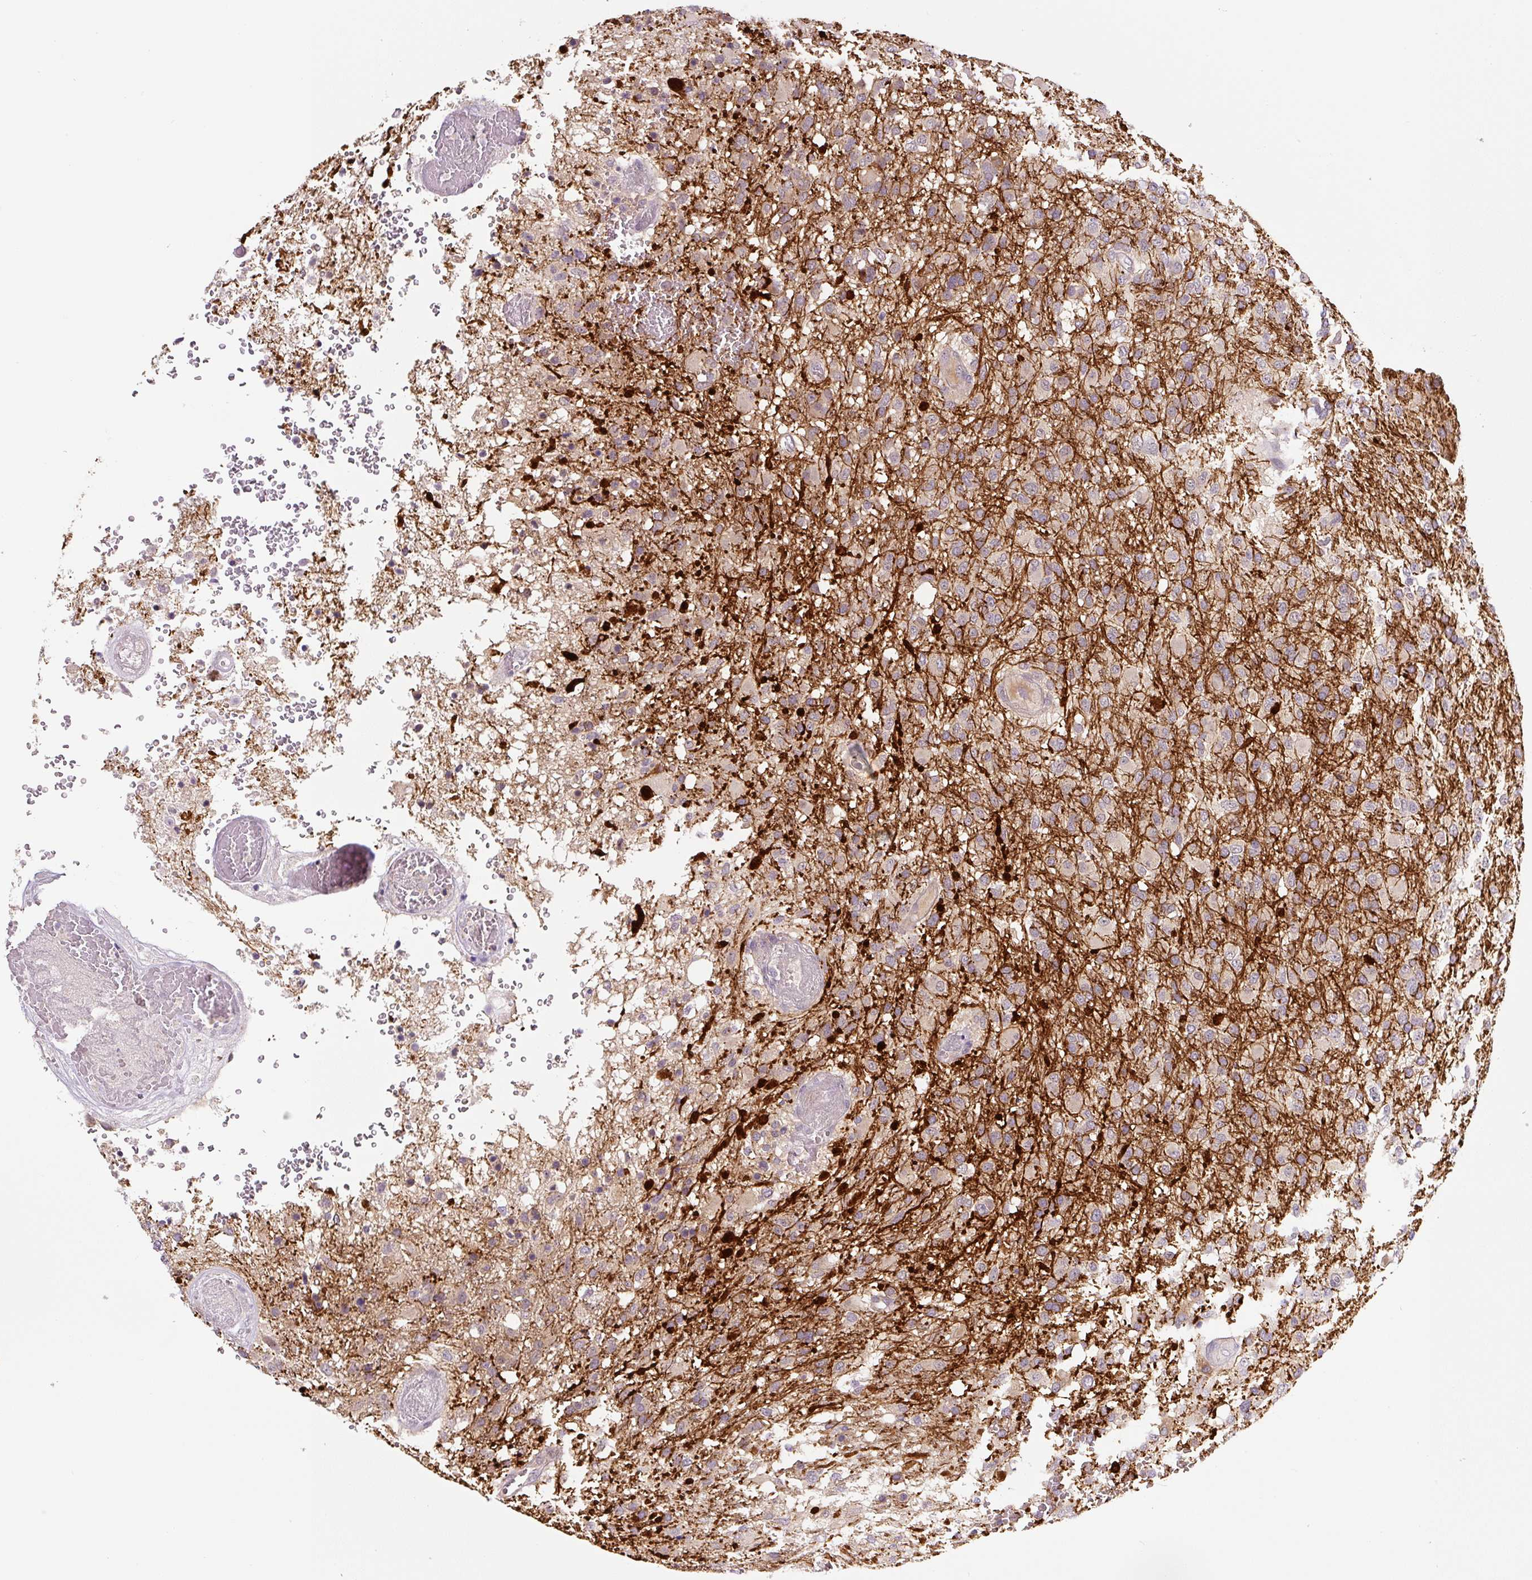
{"staining": {"intensity": "negative", "quantity": "none", "location": "none"}, "tissue": "glioma", "cell_type": "Tumor cells", "image_type": "cancer", "snomed": [{"axis": "morphology", "description": "Glioma, malignant, High grade"}, {"axis": "topography", "description": "Brain"}], "caption": "Immunohistochemistry of human glioma displays no staining in tumor cells.", "gene": "PRKAA2", "patient": {"sex": "female", "age": 74}}